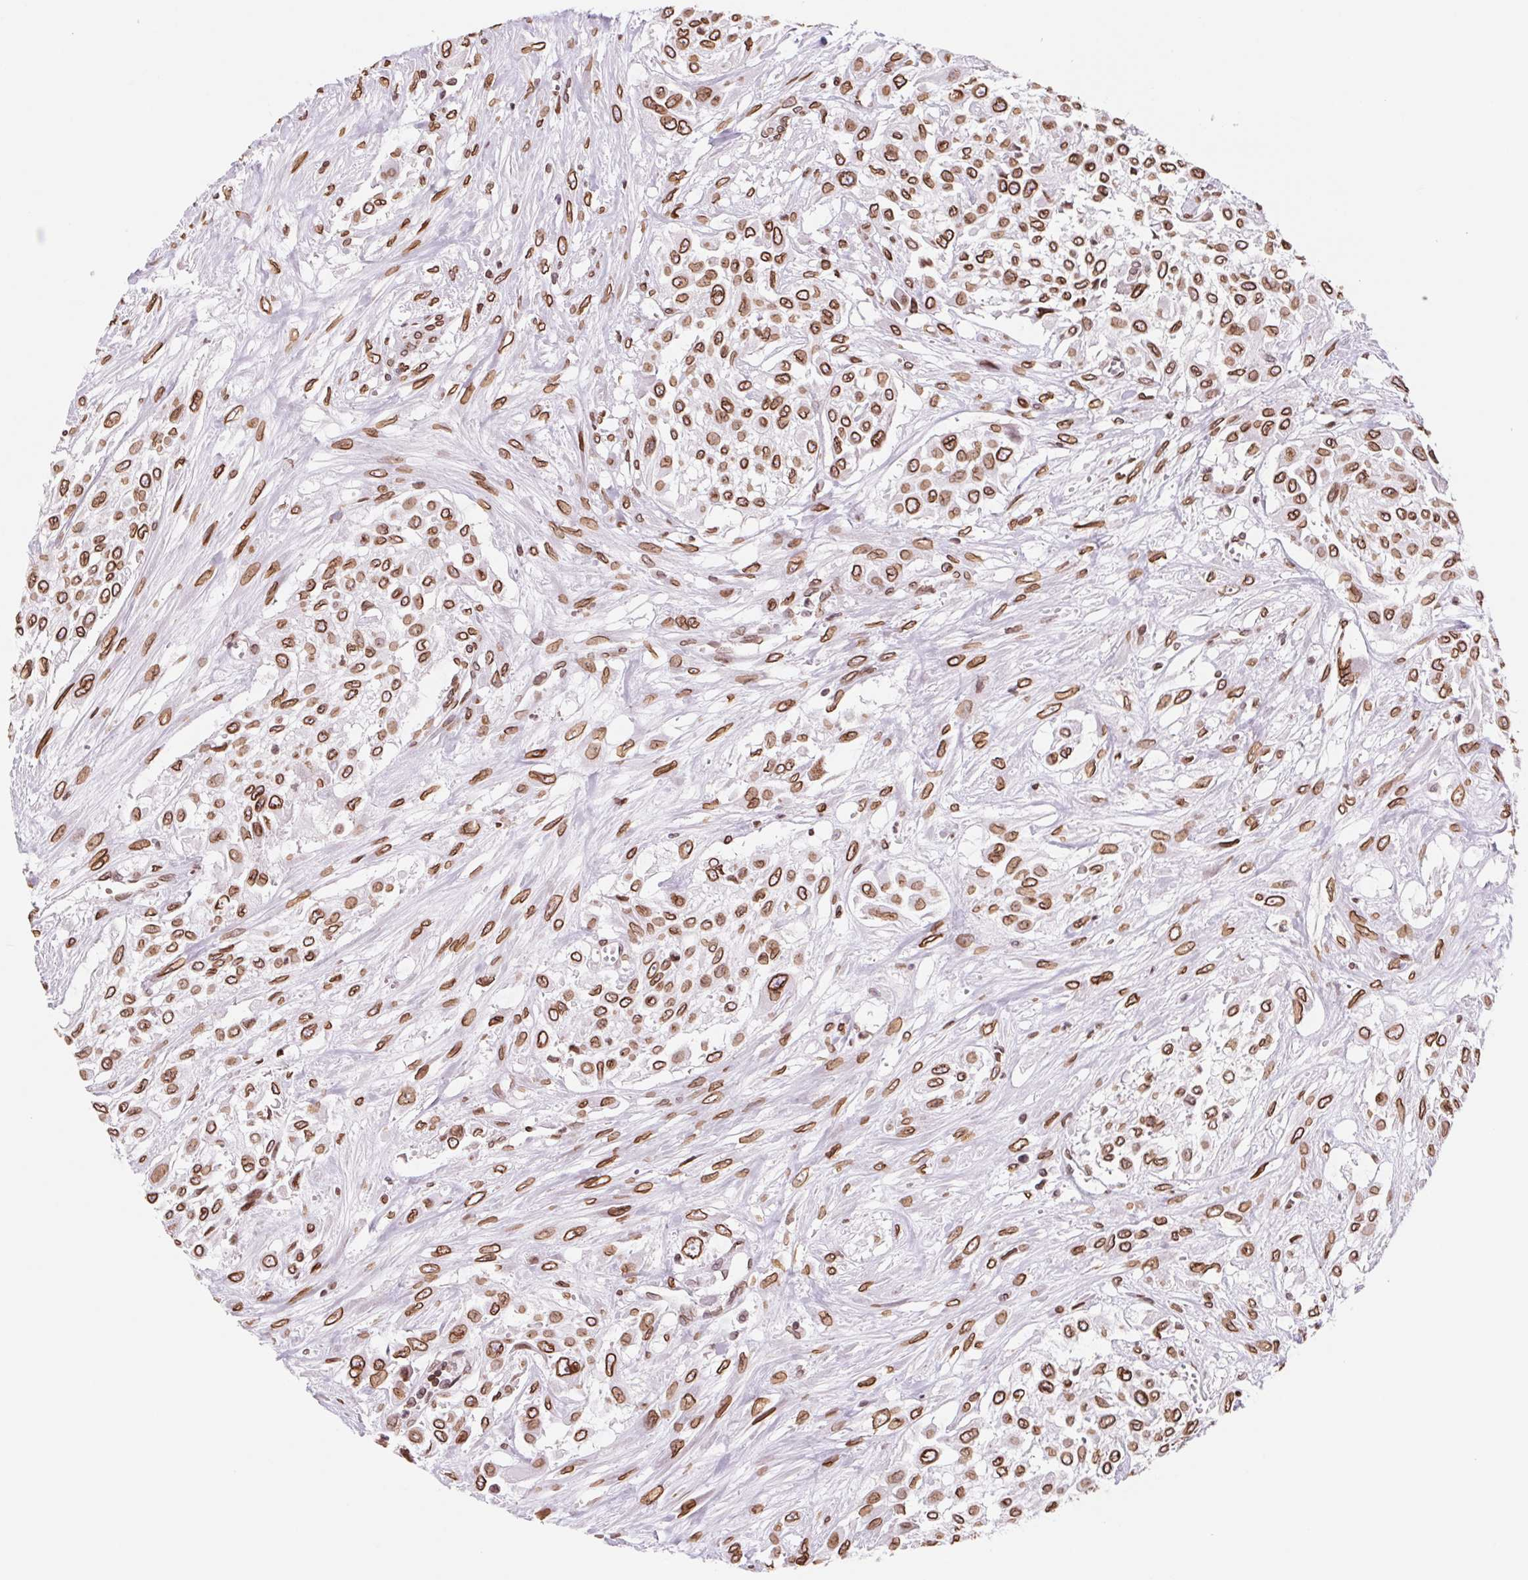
{"staining": {"intensity": "strong", "quantity": ">75%", "location": "cytoplasmic/membranous,nuclear"}, "tissue": "urothelial cancer", "cell_type": "Tumor cells", "image_type": "cancer", "snomed": [{"axis": "morphology", "description": "Urothelial carcinoma, High grade"}, {"axis": "topography", "description": "Urinary bladder"}], "caption": "About >75% of tumor cells in high-grade urothelial carcinoma display strong cytoplasmic/membranous and nuclear protein expression as visualized by brown immunohistochemical staining.", "gene": "LMNB2", "patient": {"sex": "male", "age": 57}}